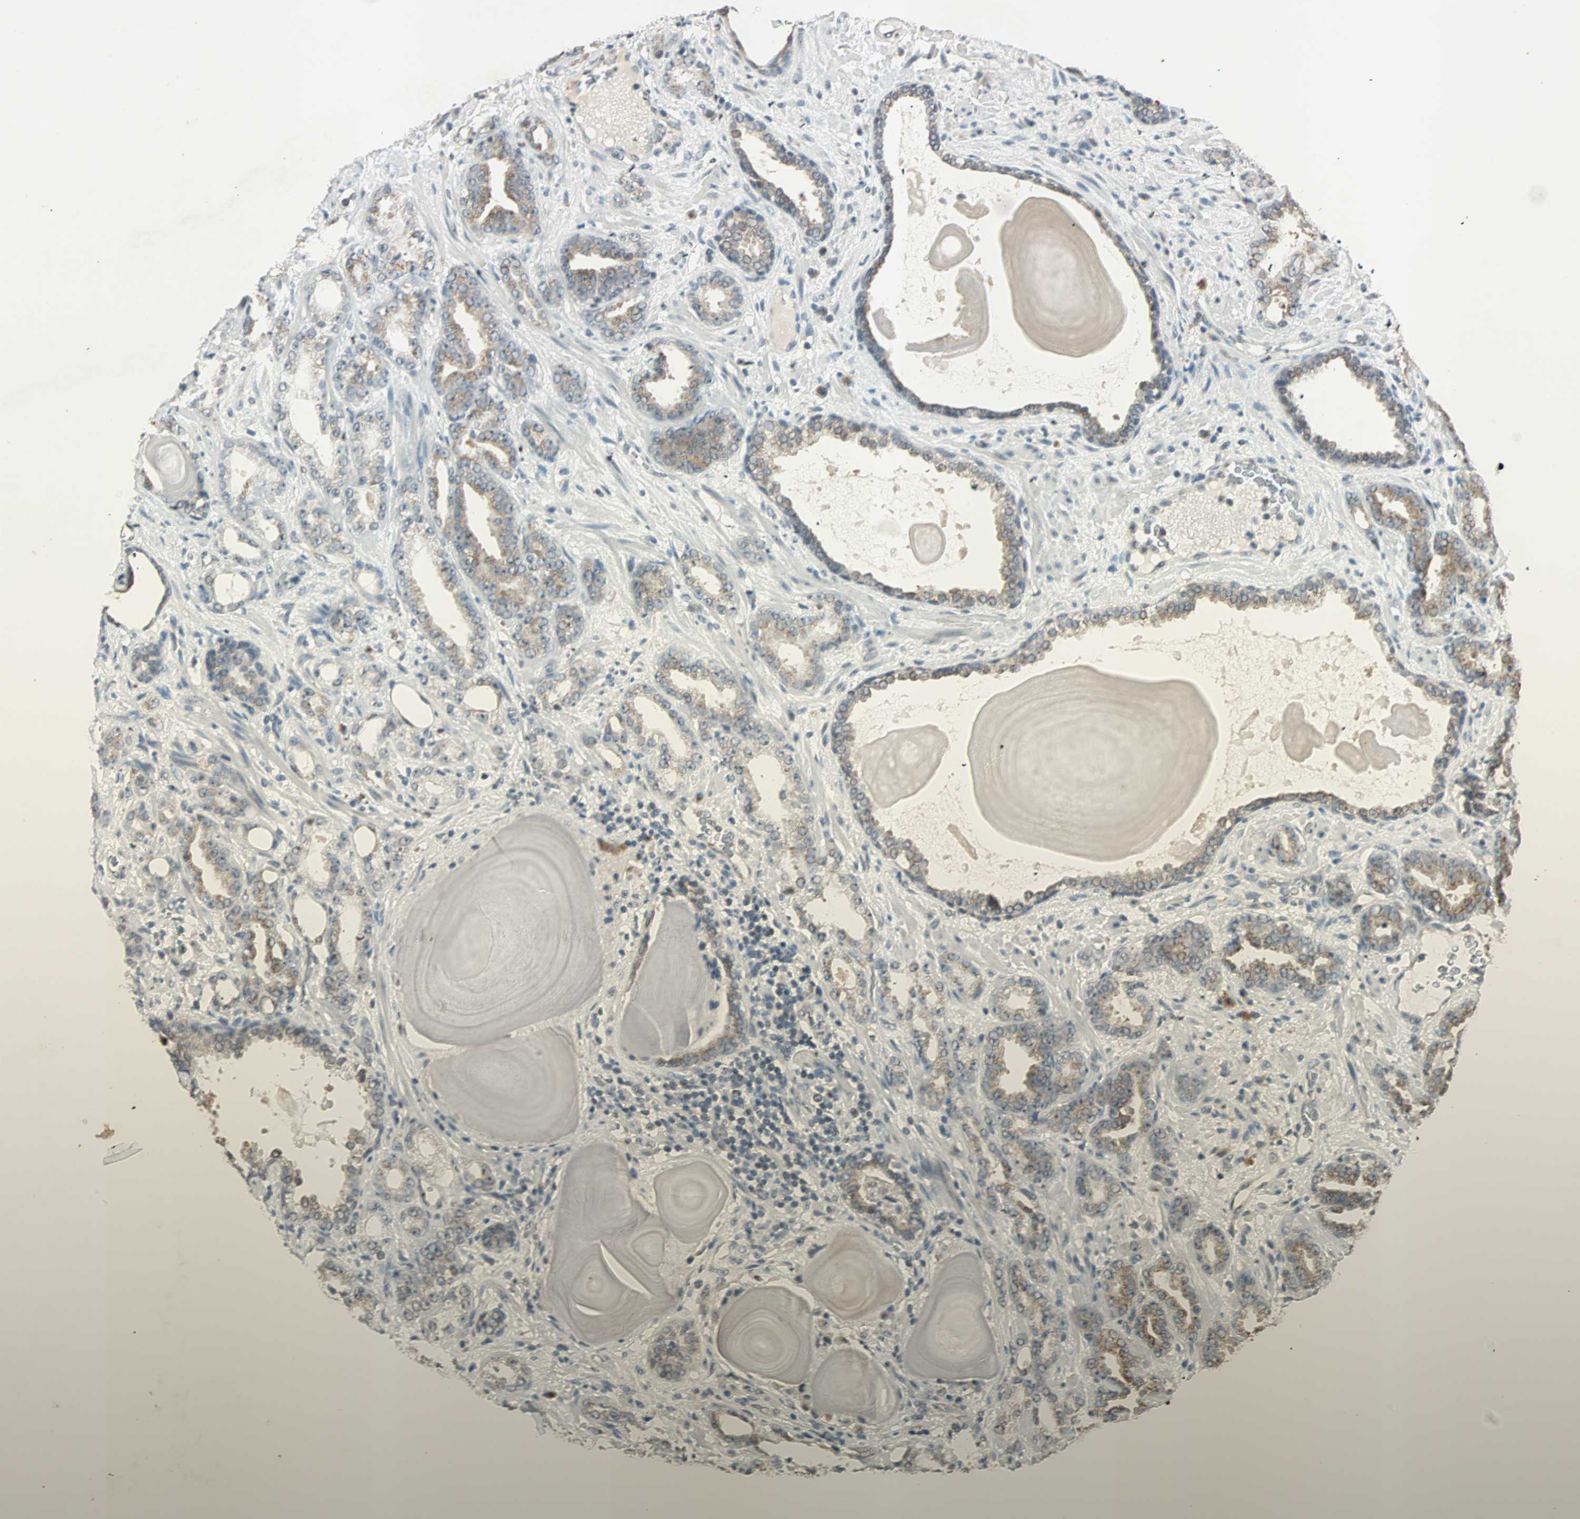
{"staining": {"intensity": "moderate", "quantity": "25%-75%", "location": "cytoplasmic/membranous"}, "tissue": "prostate cancer", "cell_type": "Tumor cells", "image_type": "cancer", "snomed": [{"axis": "morphology", "description": "Adenocarcinoma, Low grade"}, {"axis": "topography", "description": "Prostate"}], "caption": "A medium amount of moderate cytoplasmic/membranous expression is identified in approximately 25%-75% of tumor cells in prostate adenocarcinoma (low-grade) tissue. (DAB IHC with brightfield microscopy, high magnification).", "gene": "PRDM2", "patient": {"sex": "male", "age": 63}}